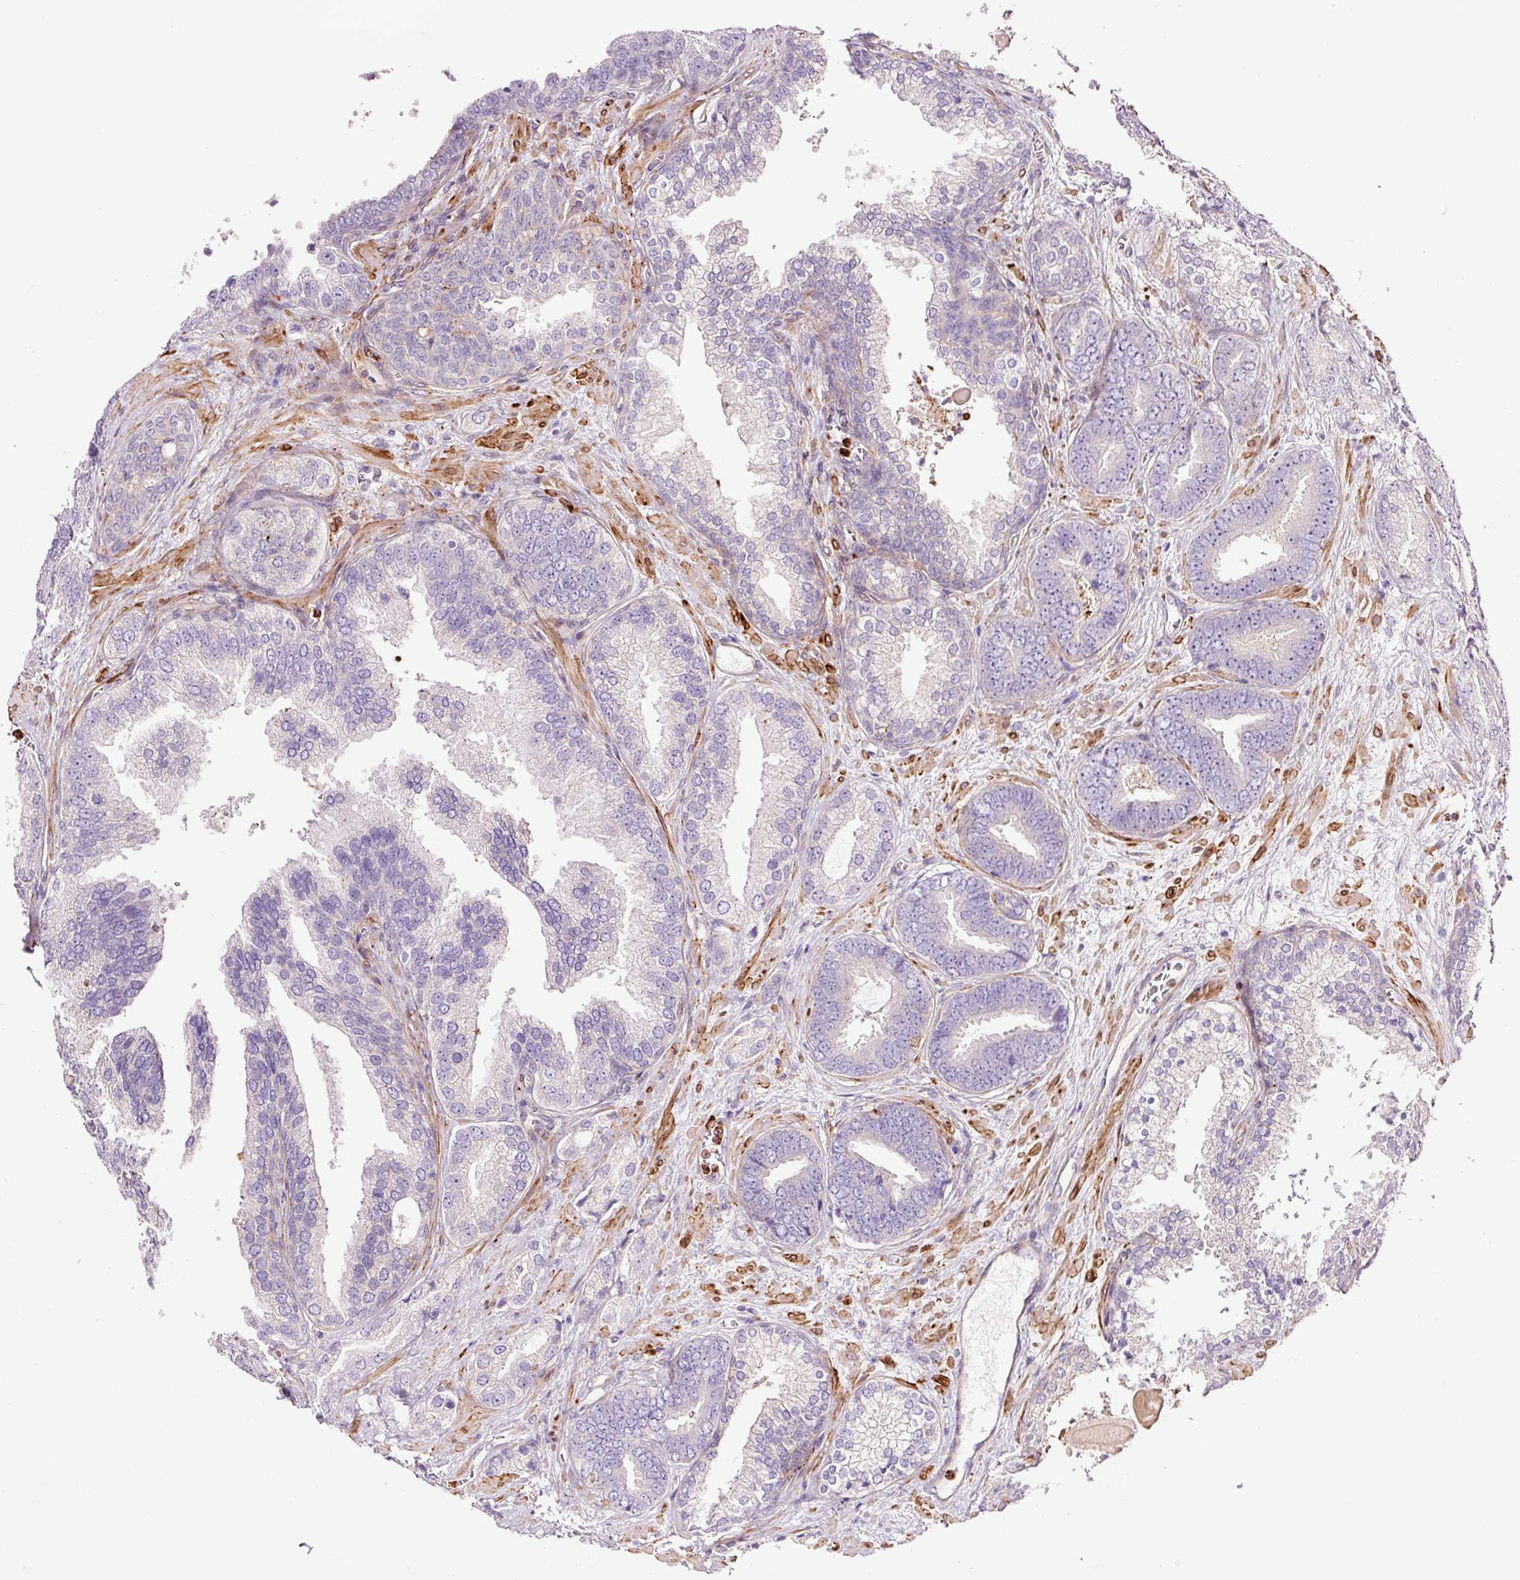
{"staining": {"intensity": "negative", "quantity": "none", "location": "none"}, "tissue": "prostate cancer", "cell_type": "Tumor cells", "image_type": "cancer", "snomed": [{"axis": "morphology", "description": "Adenocarcinoma, High grade"}, {"axis": "topography", "description": "Prostate"}], "caption": "Tumor cells are negative for protein expression in human prostate cancer.", "gene": "SH2D6", "patient": {"sex": "male", "age": 63}}